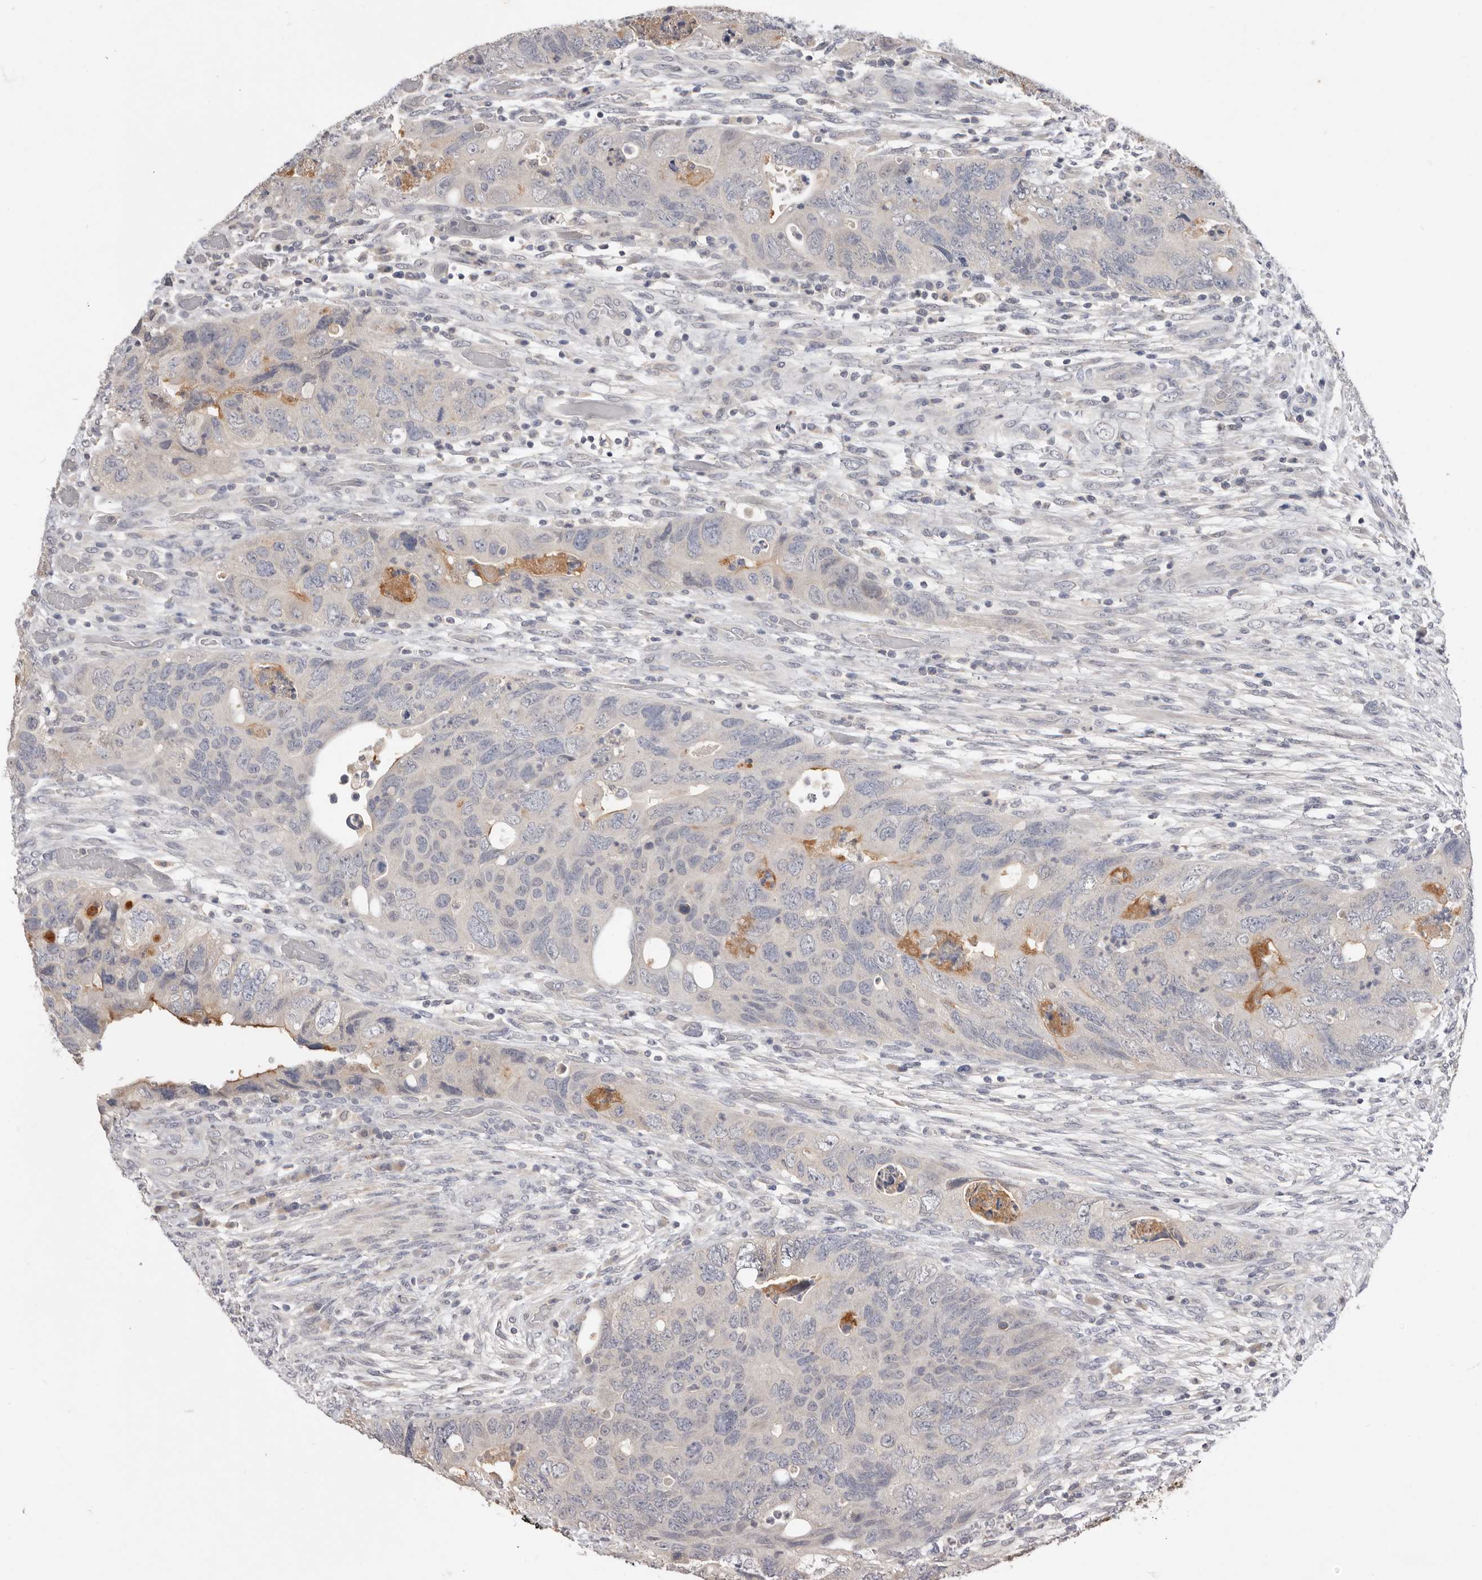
{"staining": {"intensity": "negative", "quantity": "none", "location": "none"}, "tissue": "colorectal cancer", "cell_type": "Tumor cells", "image_type": "cancer", "snomed": [{"axis": "morphology", "description": "Adenocarcinoma, NOS"}, {"axis": "topography", "description": "Rectum"}], "caption": "Tumor cells are negative for brown protein staining in adenocarcinoma (colorectal).", "gene": "DOP1A", "patient": {"sex": "male", "age": 63}}